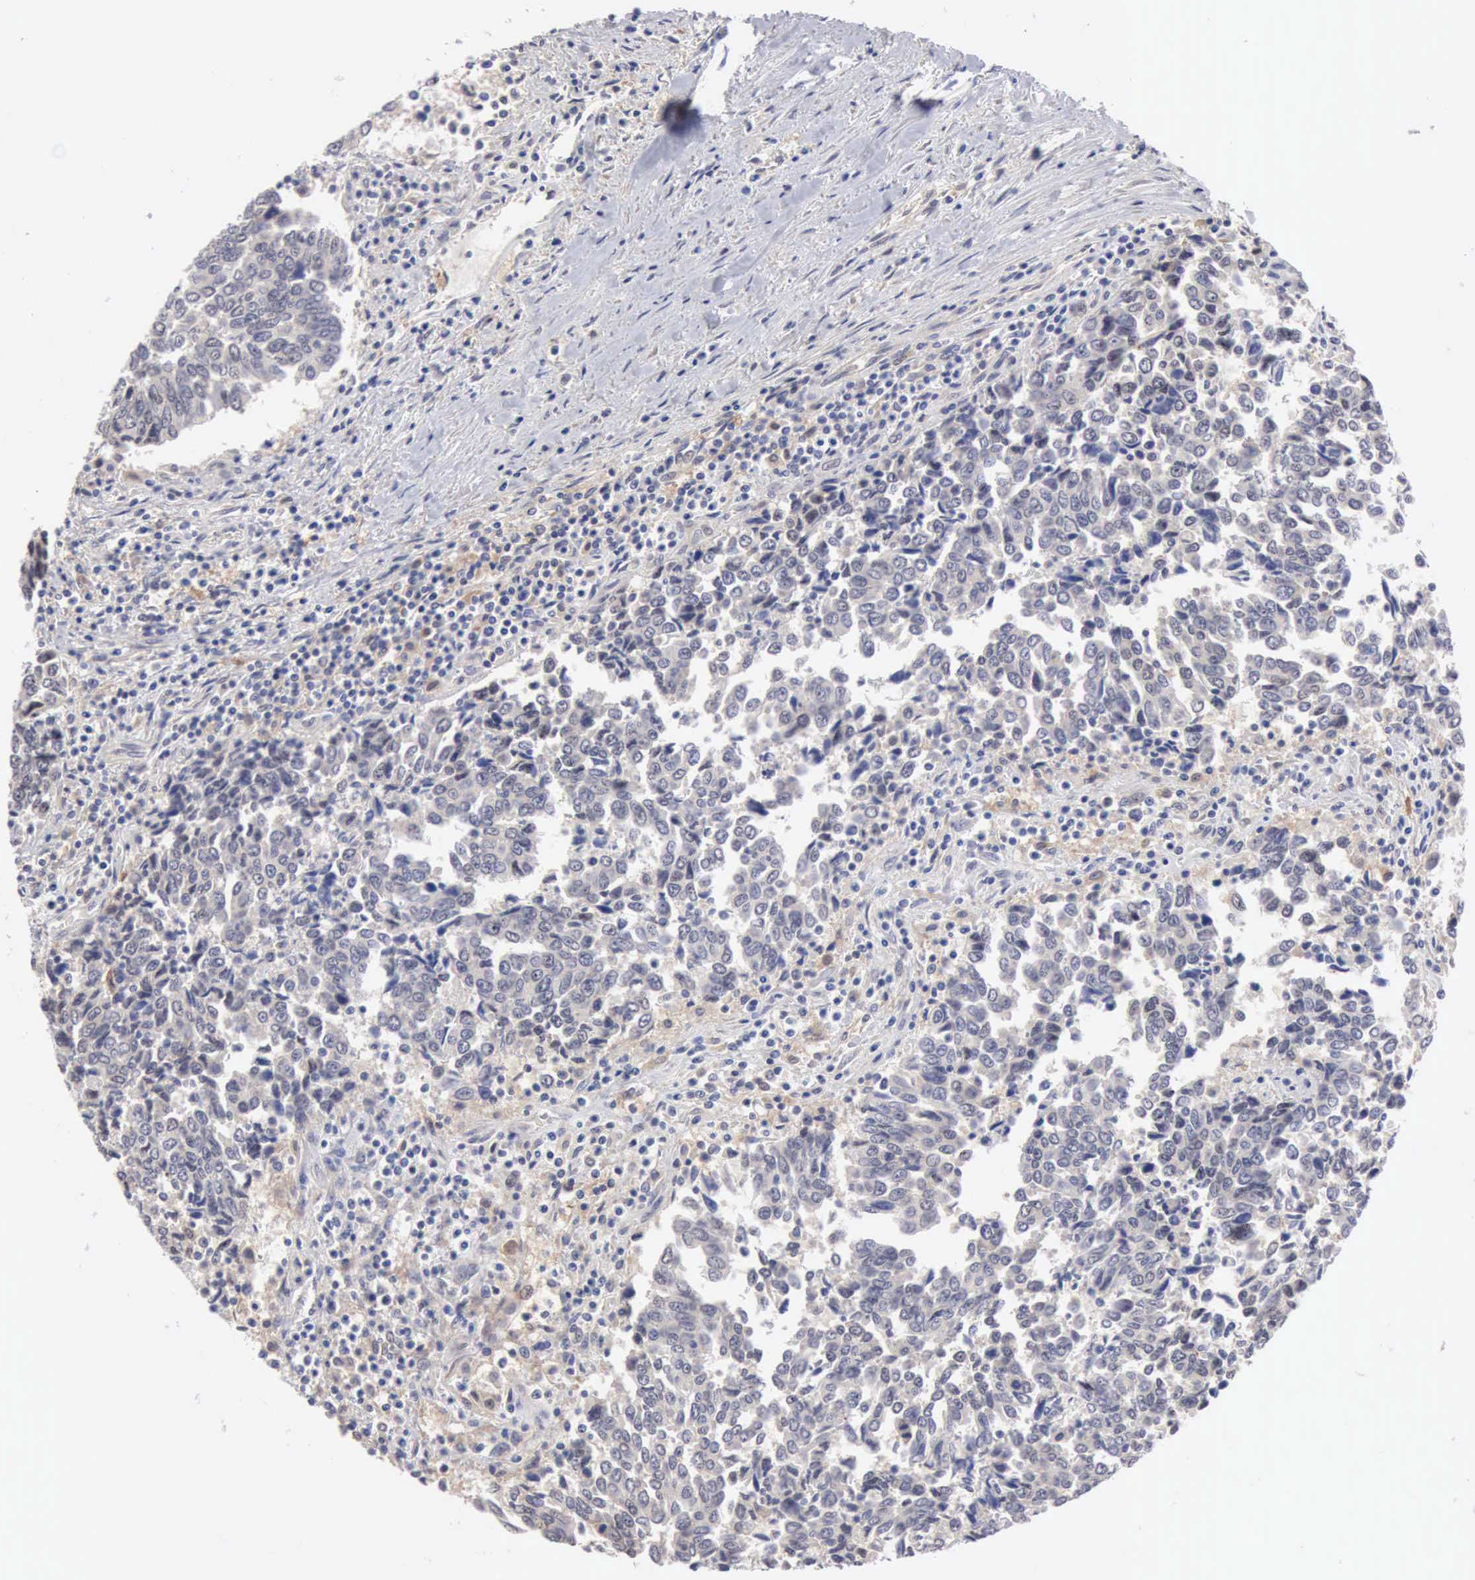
{"staining": {"intensity": "negative", "quantity": "none", "location": "none"}, "tissue": "urothelial cancer", "cell_type": "Tumor cells", "image_type": "cancer", "snomed": [{"axis": "morphology", "description": "Urothelial carcinoma, High grade"}, {"axis": "topography", "description": "Urinary bladder"}], "caption": "High magnification brightfield microscopy of high-grade urothelial carcinoma stained with DAB (brown) and counterstained with hematoxylin (blue): tumor cells show no significant positivity.", "gene": "PTGR2", "patient": {"sex": "male", "age": 86}}